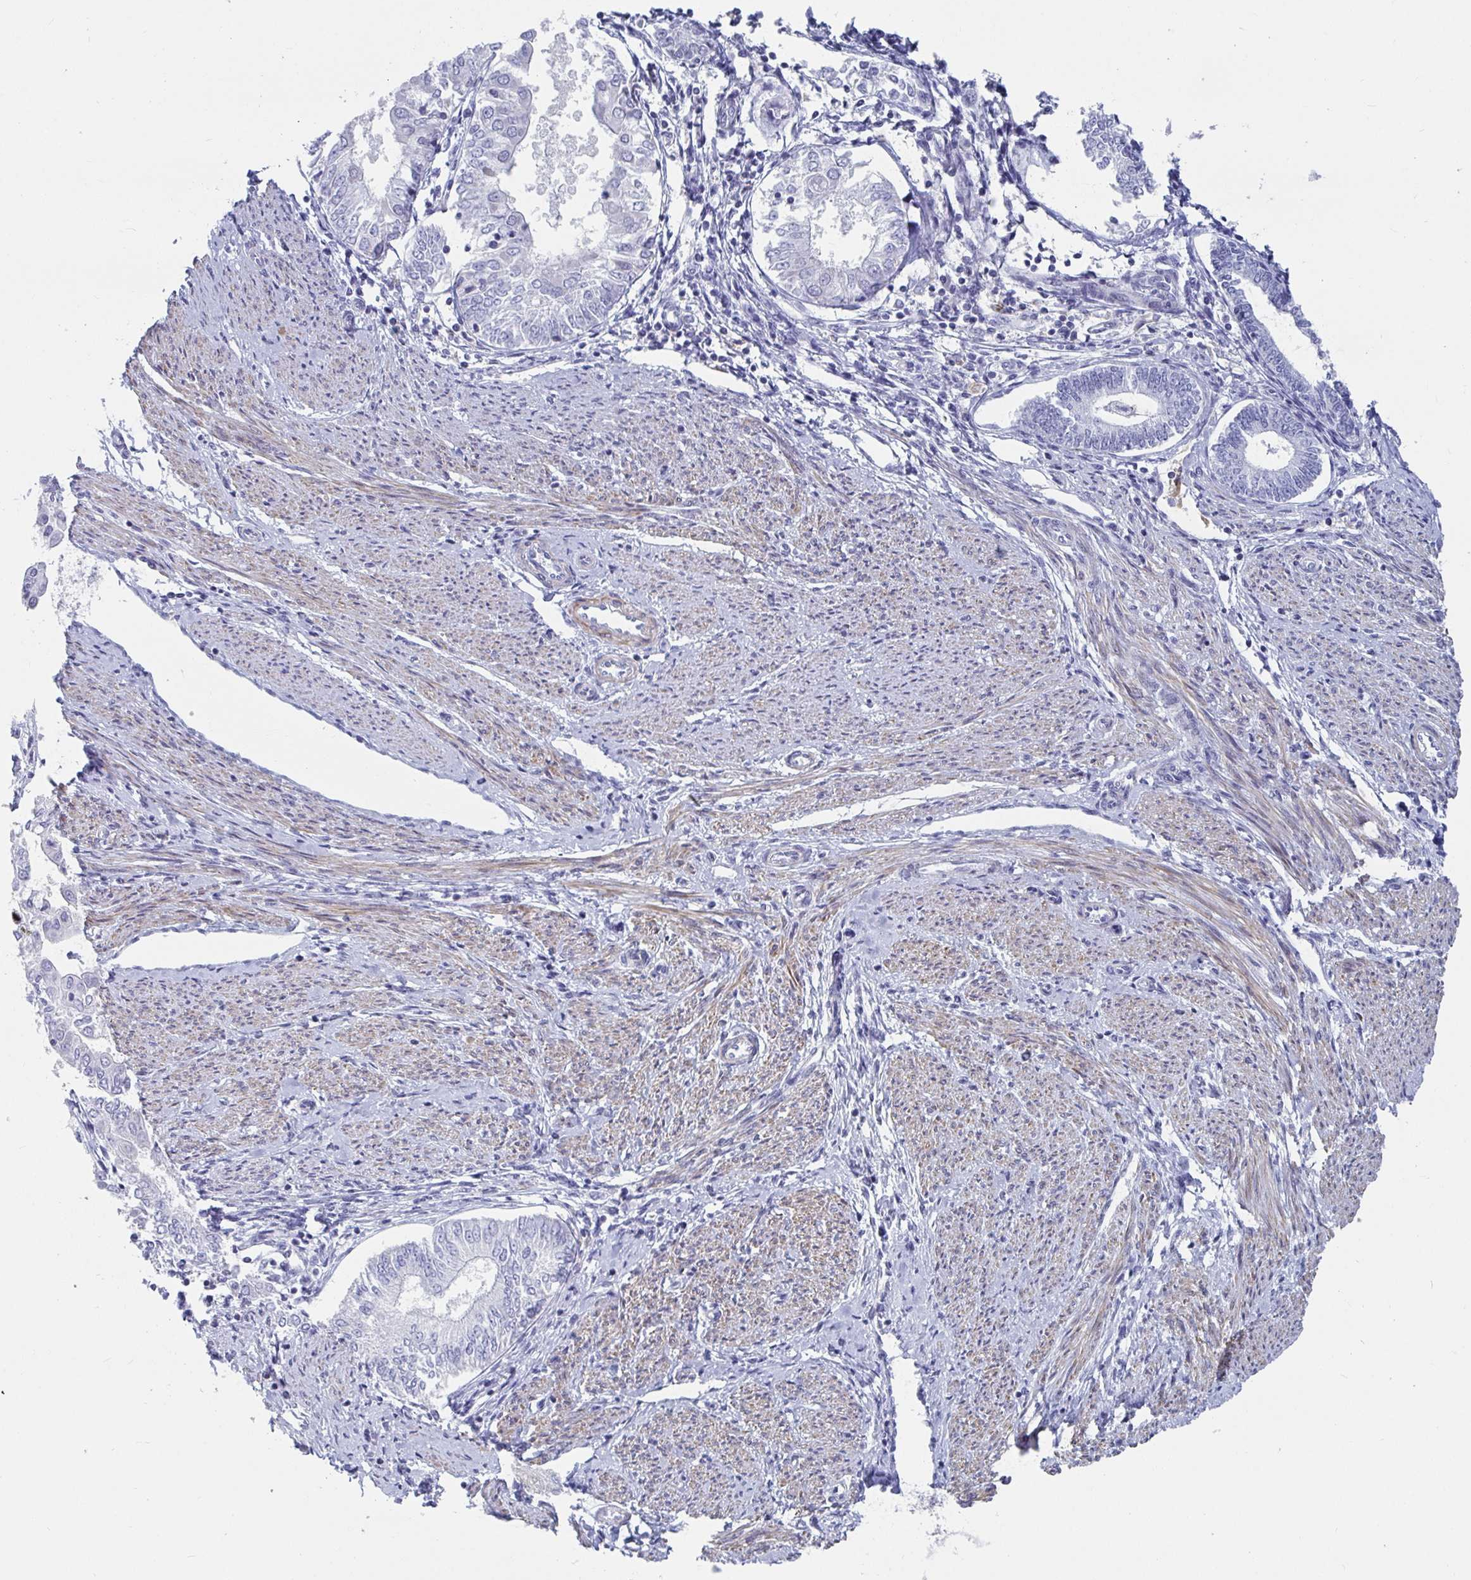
{"staining": {"intensity": "negative", "quantity": "none", "location": "none"}, "tissue": "endometrial cancer", "cell_type": "Tumor cells", "image_type": "cancer", "snomed": [{"axis": "morphology", "description": "Adenocarcinoma, NOS"}, {"axis": "topography", "description": "Endometrium"}], "caption": "A high-resolution micrograph shows IHC staining of endometrial cancer (adenocarcinoma), which shows no significant expression in tumor cells. The staining is performed using DAB (3,3'-diaminobenzidine) brown chromogen with nuclei counter-stained in using hematoxylin.", "gene": "ZFP82", "patient": {"sex": "female", "age": 68}}